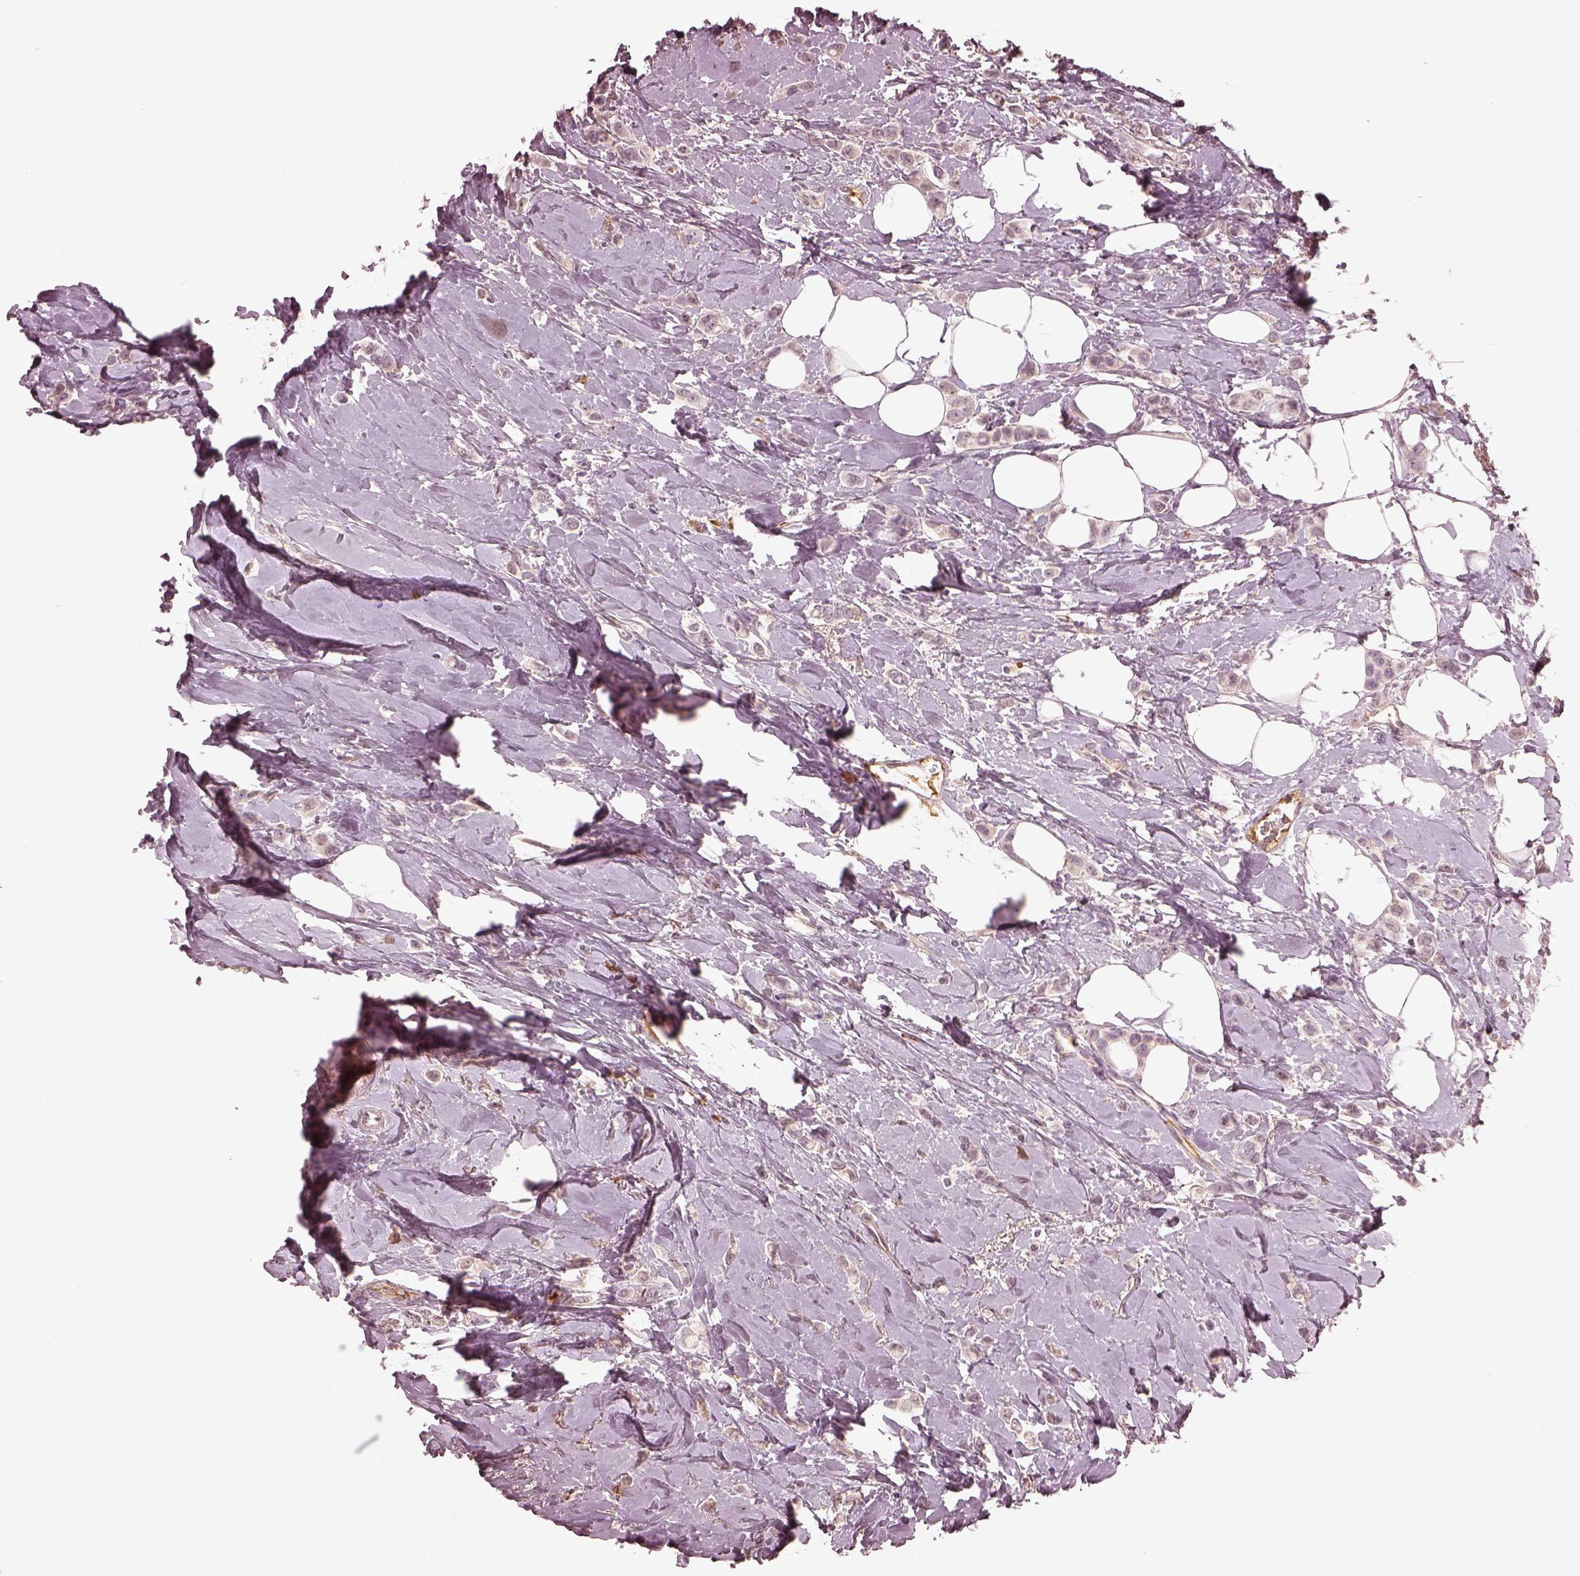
{"staining": {"intensity": "negative", "quantity": "none", "location": "none"}, "tissue": "breast cancer", "cell_type": "Tumor cells", "image_type": "cancer", "snomed": [{"axis": "morphology", "description": "Lobular carcinoma"}, {"axis": "topography", "description": "Breast"}], "caption": "The photomicrograph reveals no staining of tumor cells in lobular carcinoma (breast).", "gene": "CALR3", "patient": {"sex": "female", "age": 66}}